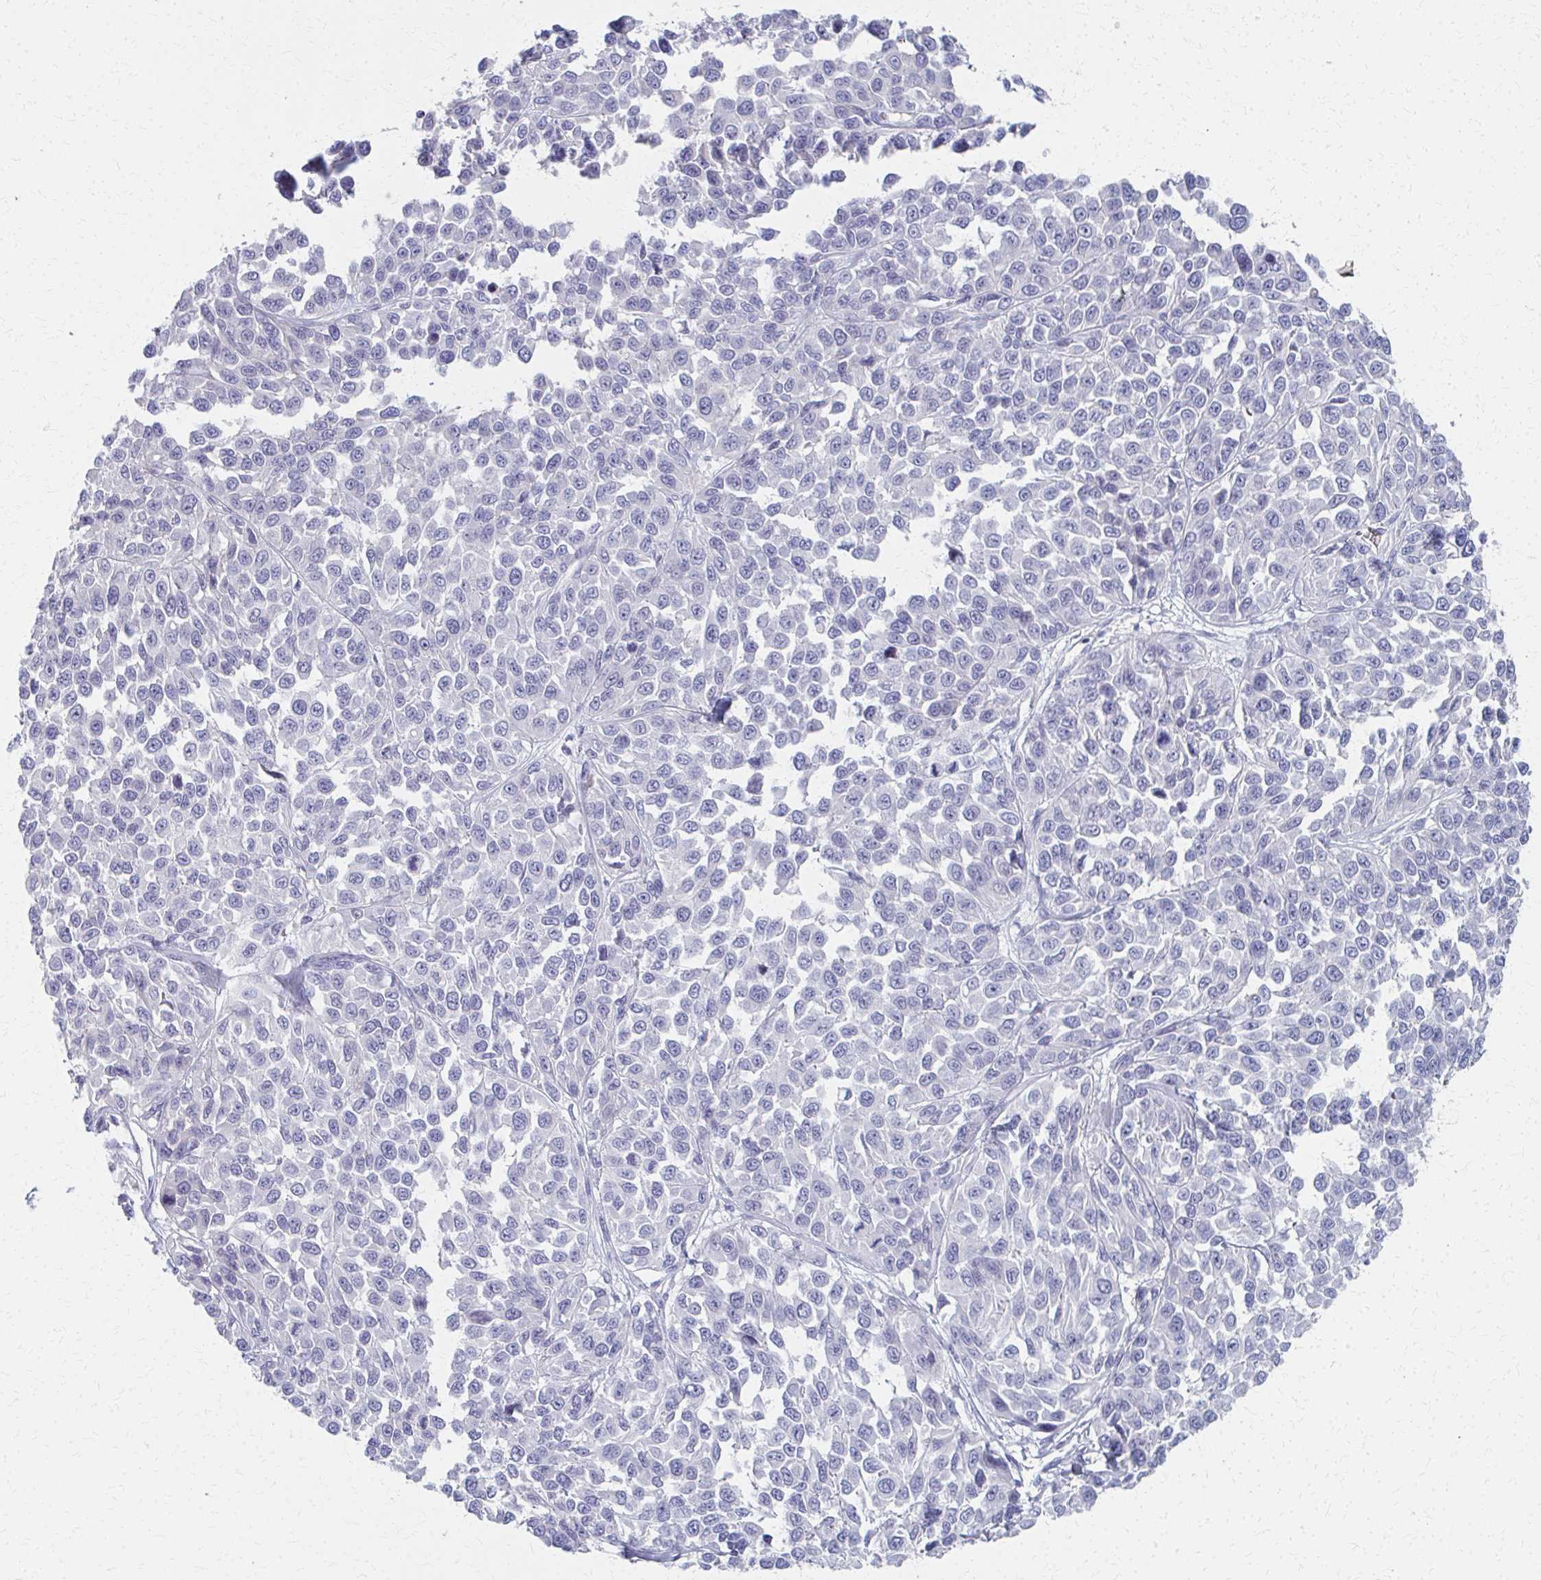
{"staining": {"intensity": "negative", "quantity": "none", "location": "none"}, "tissue": "melanoma", "cell_type": "Tumor cells", "image_type": "cancer", "snomed": [{"axis": "morphology", "description": "Malignant melanoma, NOS"}, {"axis": "topography", "description": "Skin"}], "caption": "Image shows no protein positivity in tumor cells of melanoma tissue.", "gene": "MS4A2", "patient": {"sex": "male", "age": 62}}